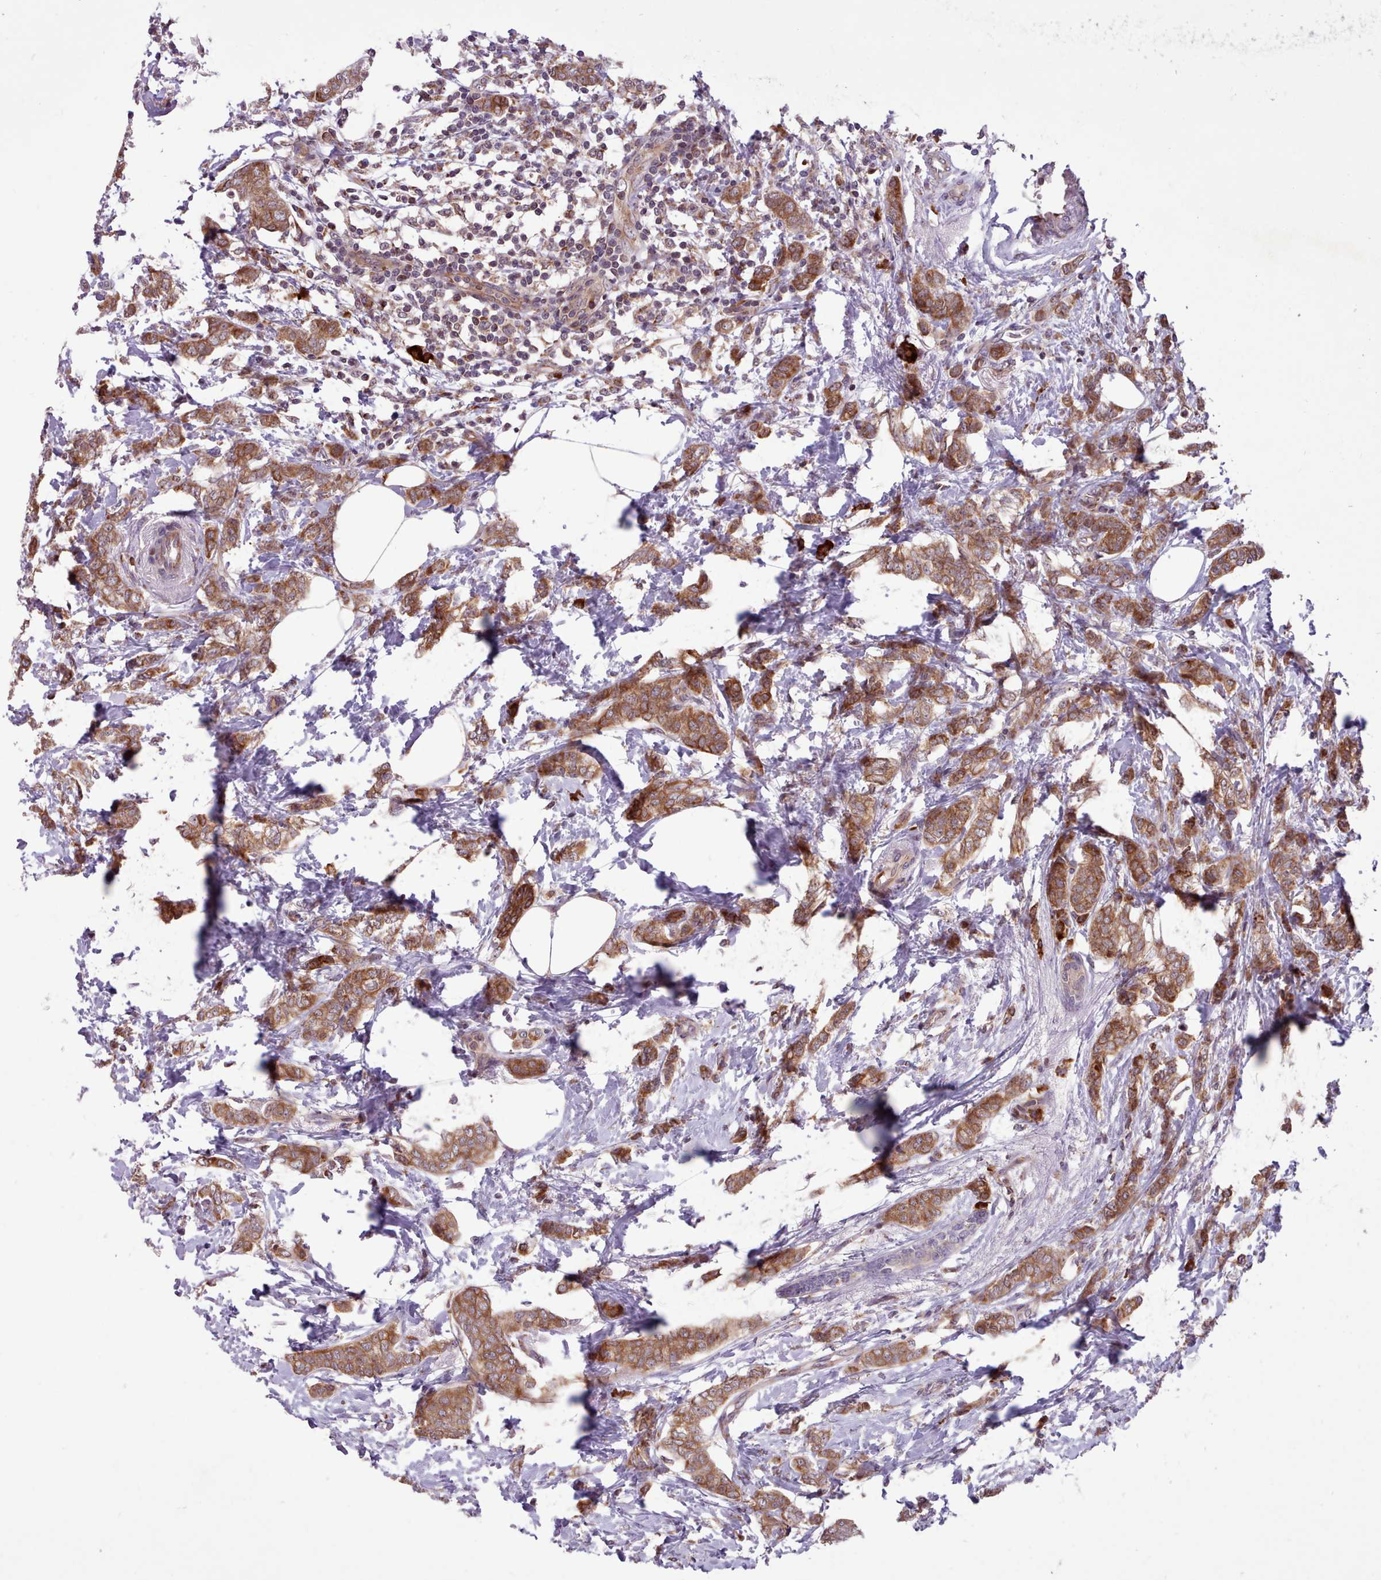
{"staining": {"intensity": "moderate", "quantity": ">75%", "location": "cytoplasmic/membranous"}, "tissue": "breast cancer", "cell_type": "Tumor cells", "image_type": "cancer", "snomed": [{"axis": "morphology", "description": "Duct carcinoma"}, {"axis": "topography", "description": "Breast"}], "caption": "Immunohistochemical staining of human breast cancer (intraductal carcinoma) demonstrates moderate cytoplasmic/membranous protein positivity in approximately >75% of tumor cells.", "gene": "TTLL3", "patient": {"sex": "female", "age": 72}}